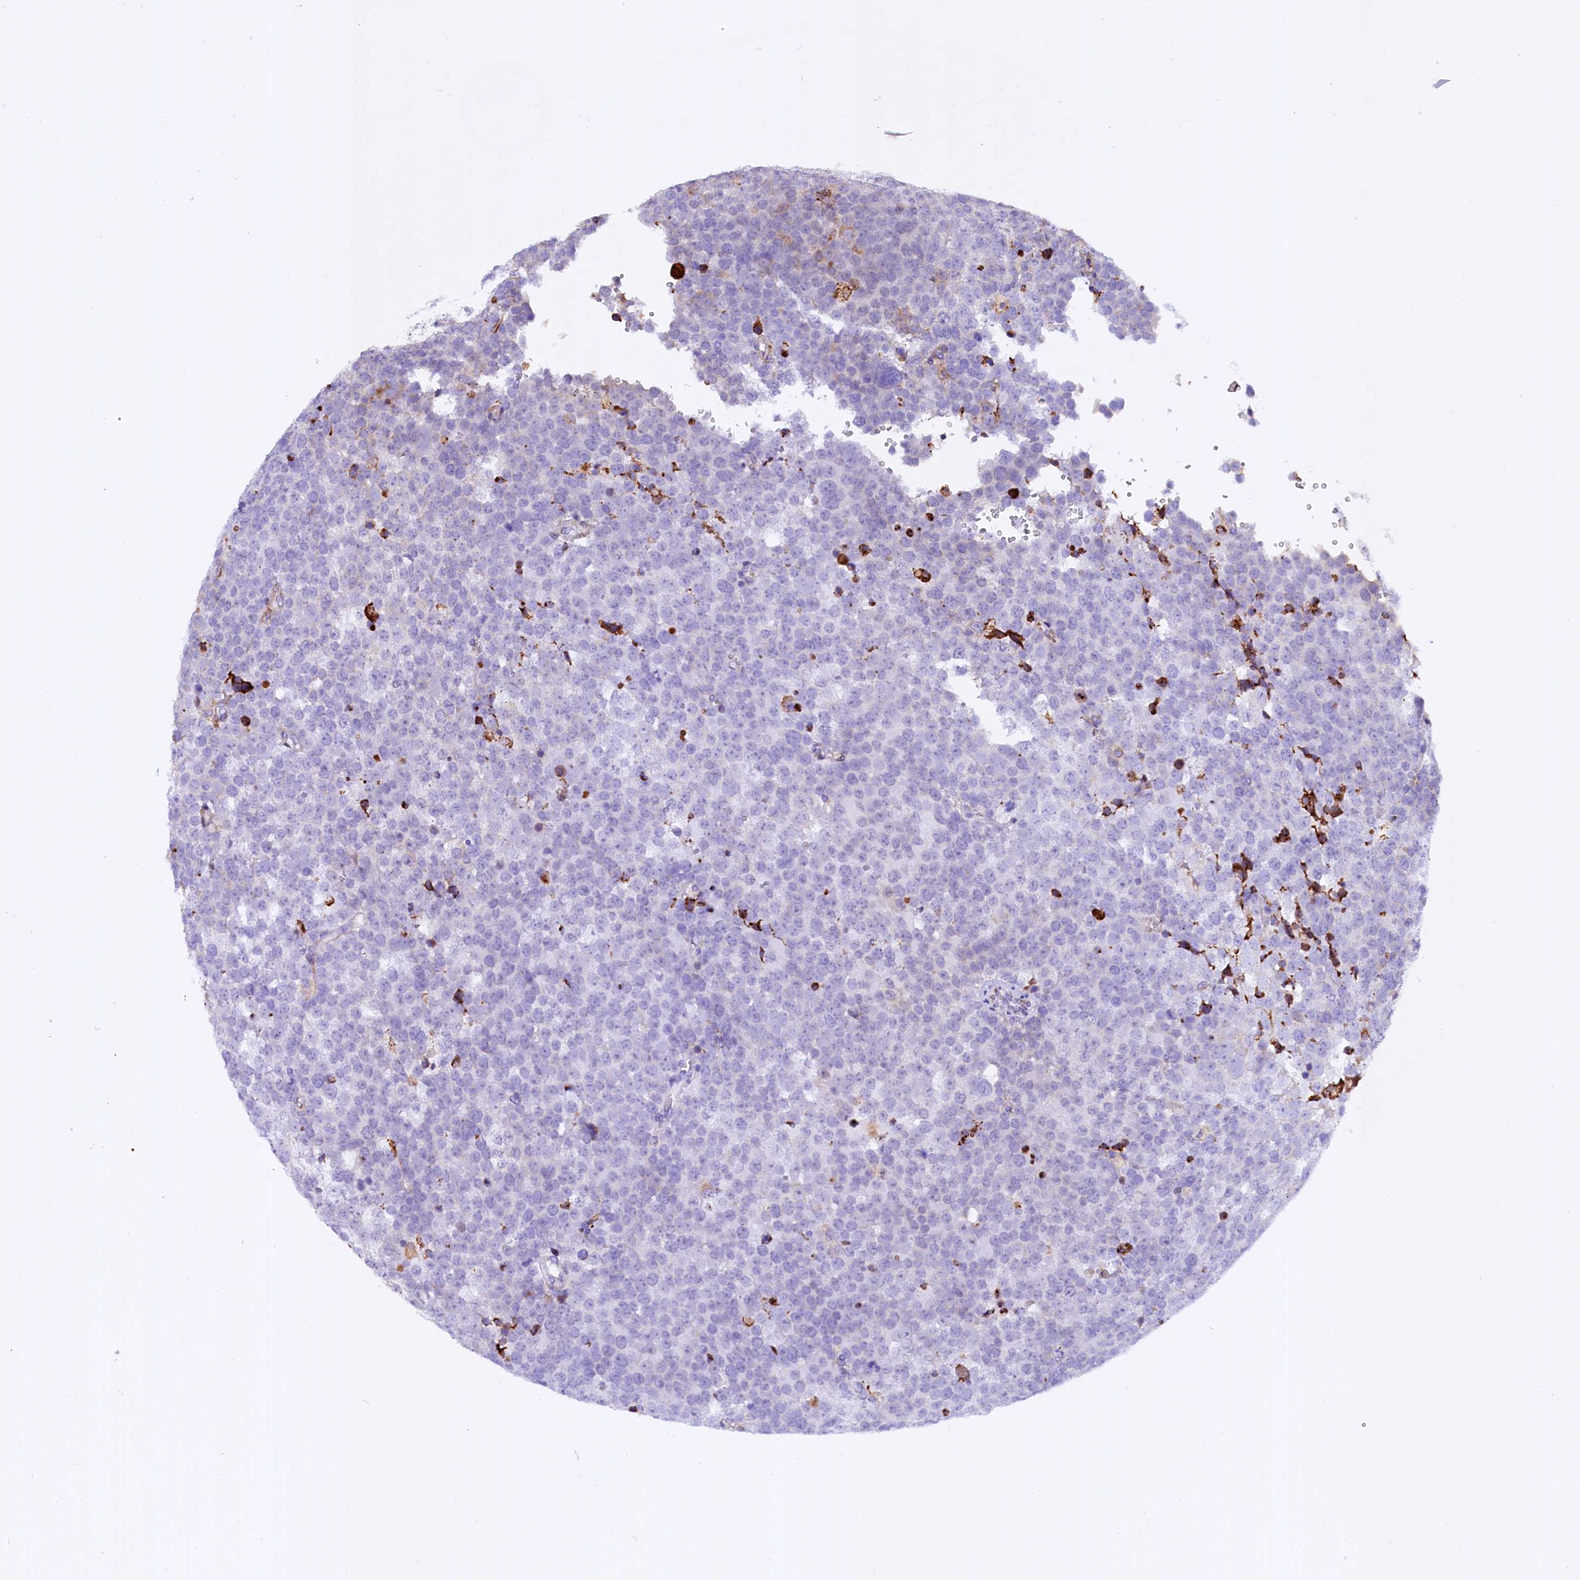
{"staining": {"intensity": "negative", "quantity": "none", "location": "none"}, "tissue": "testis cancer", "cell_type": "Tumor cells", "image_type": "cancer", "snomed": [{"axis": "morphology", "description": "Seminoma, NOS"}, {"axis": "topography", "description": "Testis"}], "caption": "Human testis cancer (seminoma) stained for a protein using immunohistochemistry demonstrates no positivity in tumor cells.", "gene": "CMTR2", "patient": {"sex": "male", "age": 71}}